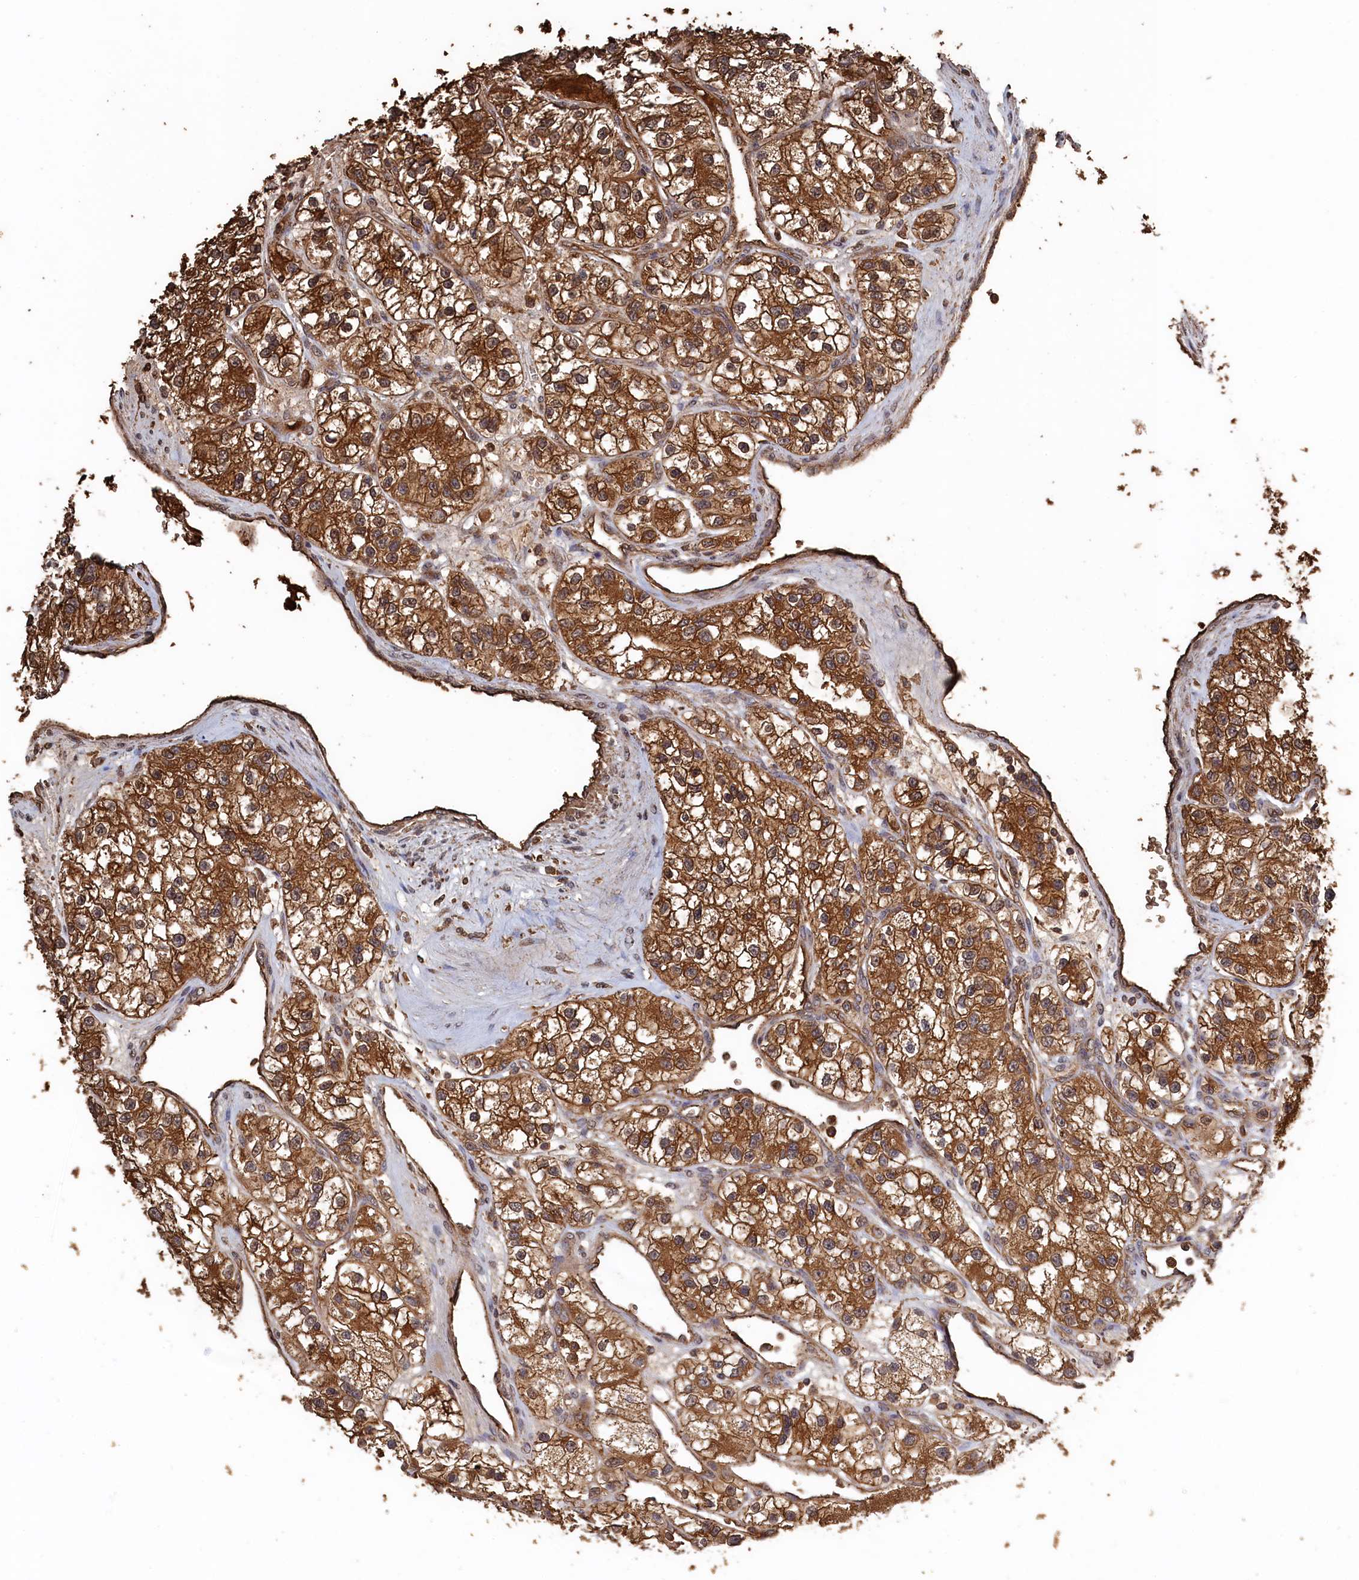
{"staining": {"intensity": "strong", "quantity": ">75%", "location": "cytoplasmic/membranous"}, "tissue": "renal cancer", "cell_type": "Tumor cells", "image_type": "cancer", "snomed": [{"axis": "morphology", "description": "Adenocarcinoma, NOS"}, {"axis": "topography", "description": "Kidney"}], "caption": "Immunohistochemical staining of human renal cancer reveals strong cytoplasmic/membranous protein positivity in about >75% of tumor cells.", "gene": "SNX33", "patient": {"sex": "female", "age": 57}}